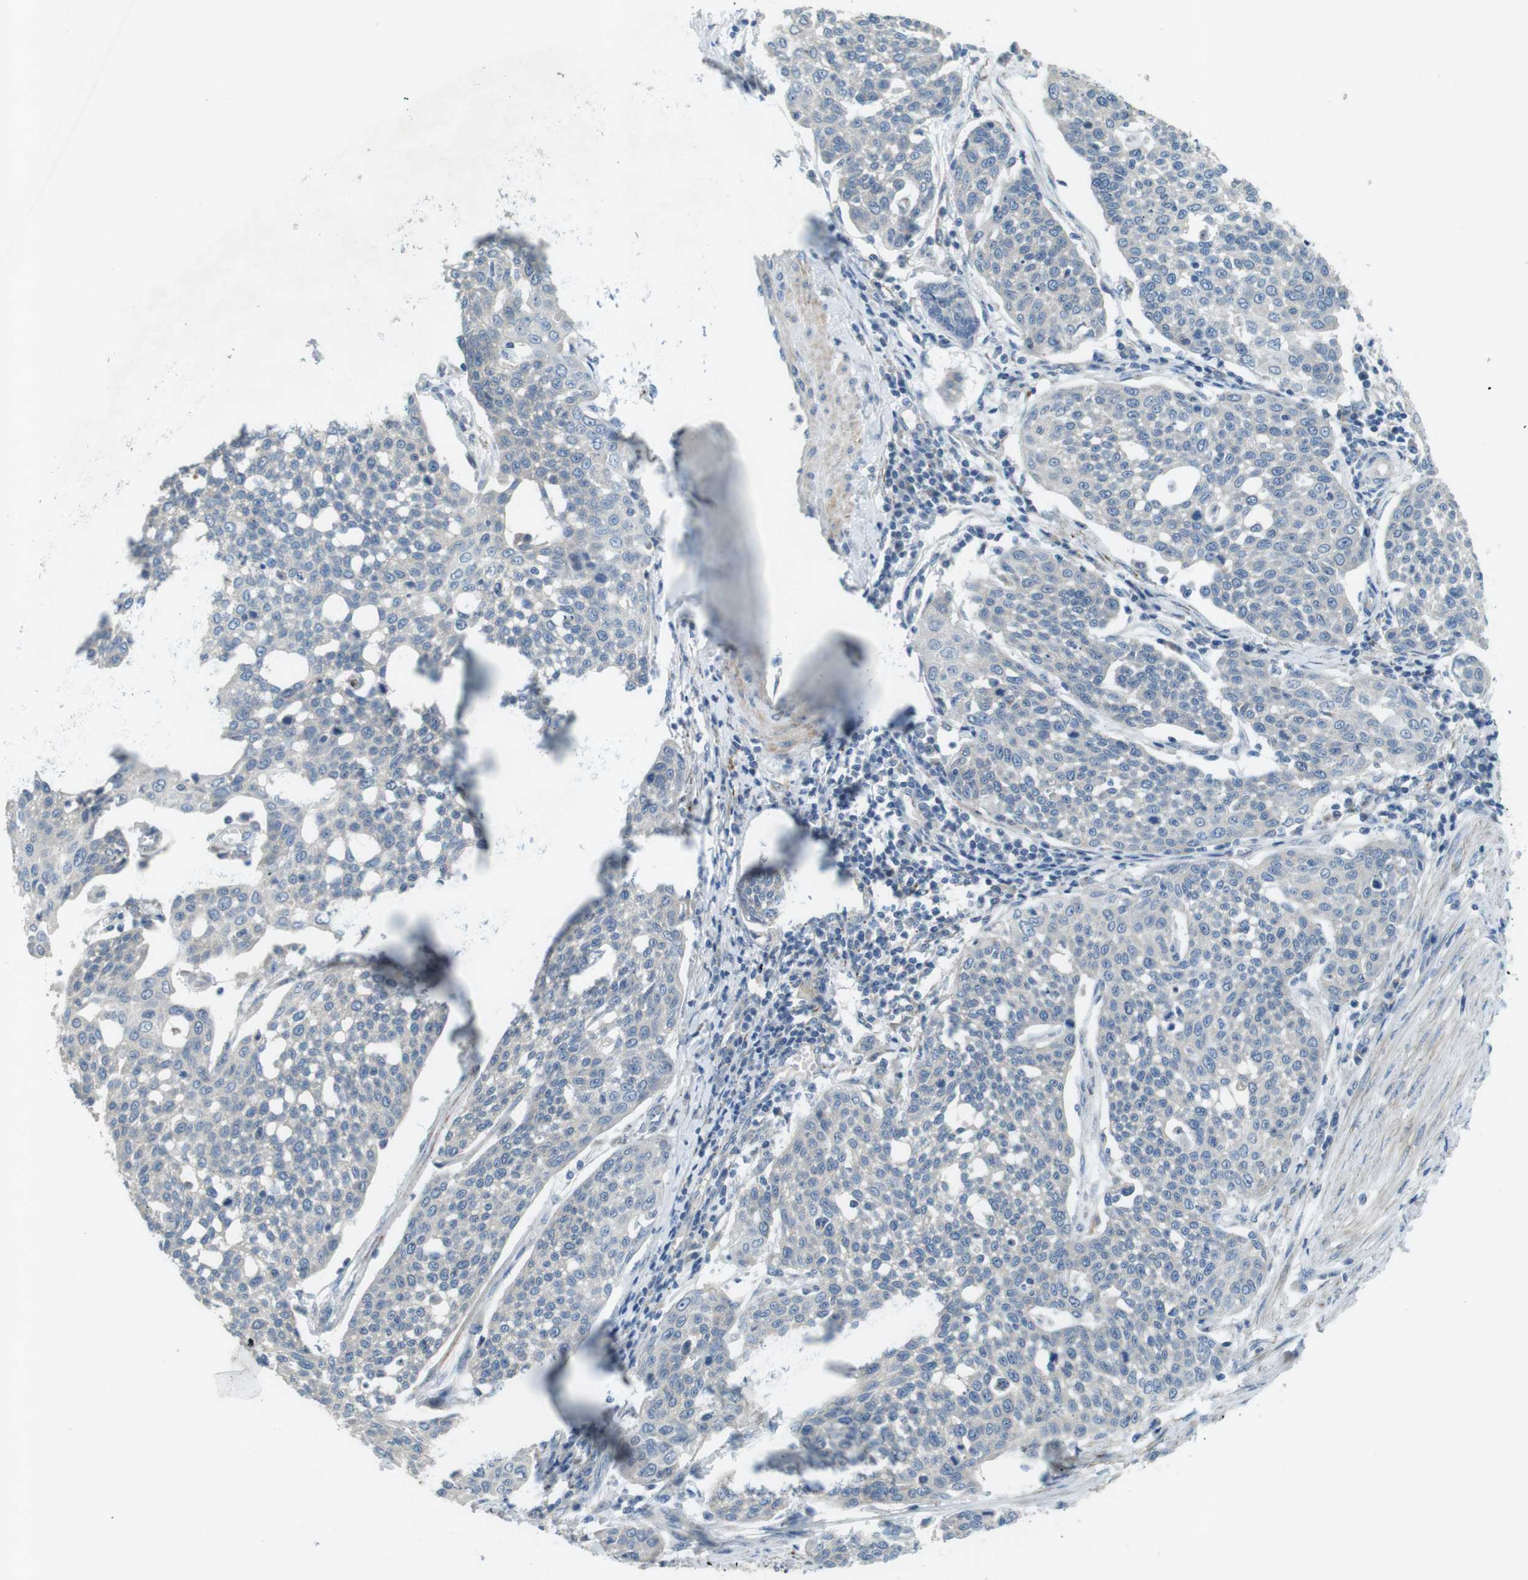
{"staining": {"intensity": "negative", "quantity": "none", "location": "none"}, "tissue": "cervical cancer", "cell_type": "Tumor cells", "image_type": "cancer", "snomed": [{"axis": "morphology", "description": "Squamous cell carcinoma, NOS"}, {"axis": "topography", "description": "Cervix"}], "caption": "Tumor cells are negative for brown protein staining in squamous cell carcinoma (cervical).", "gene": "TYW1", "patient": {"sex": "female", "age": 34}}